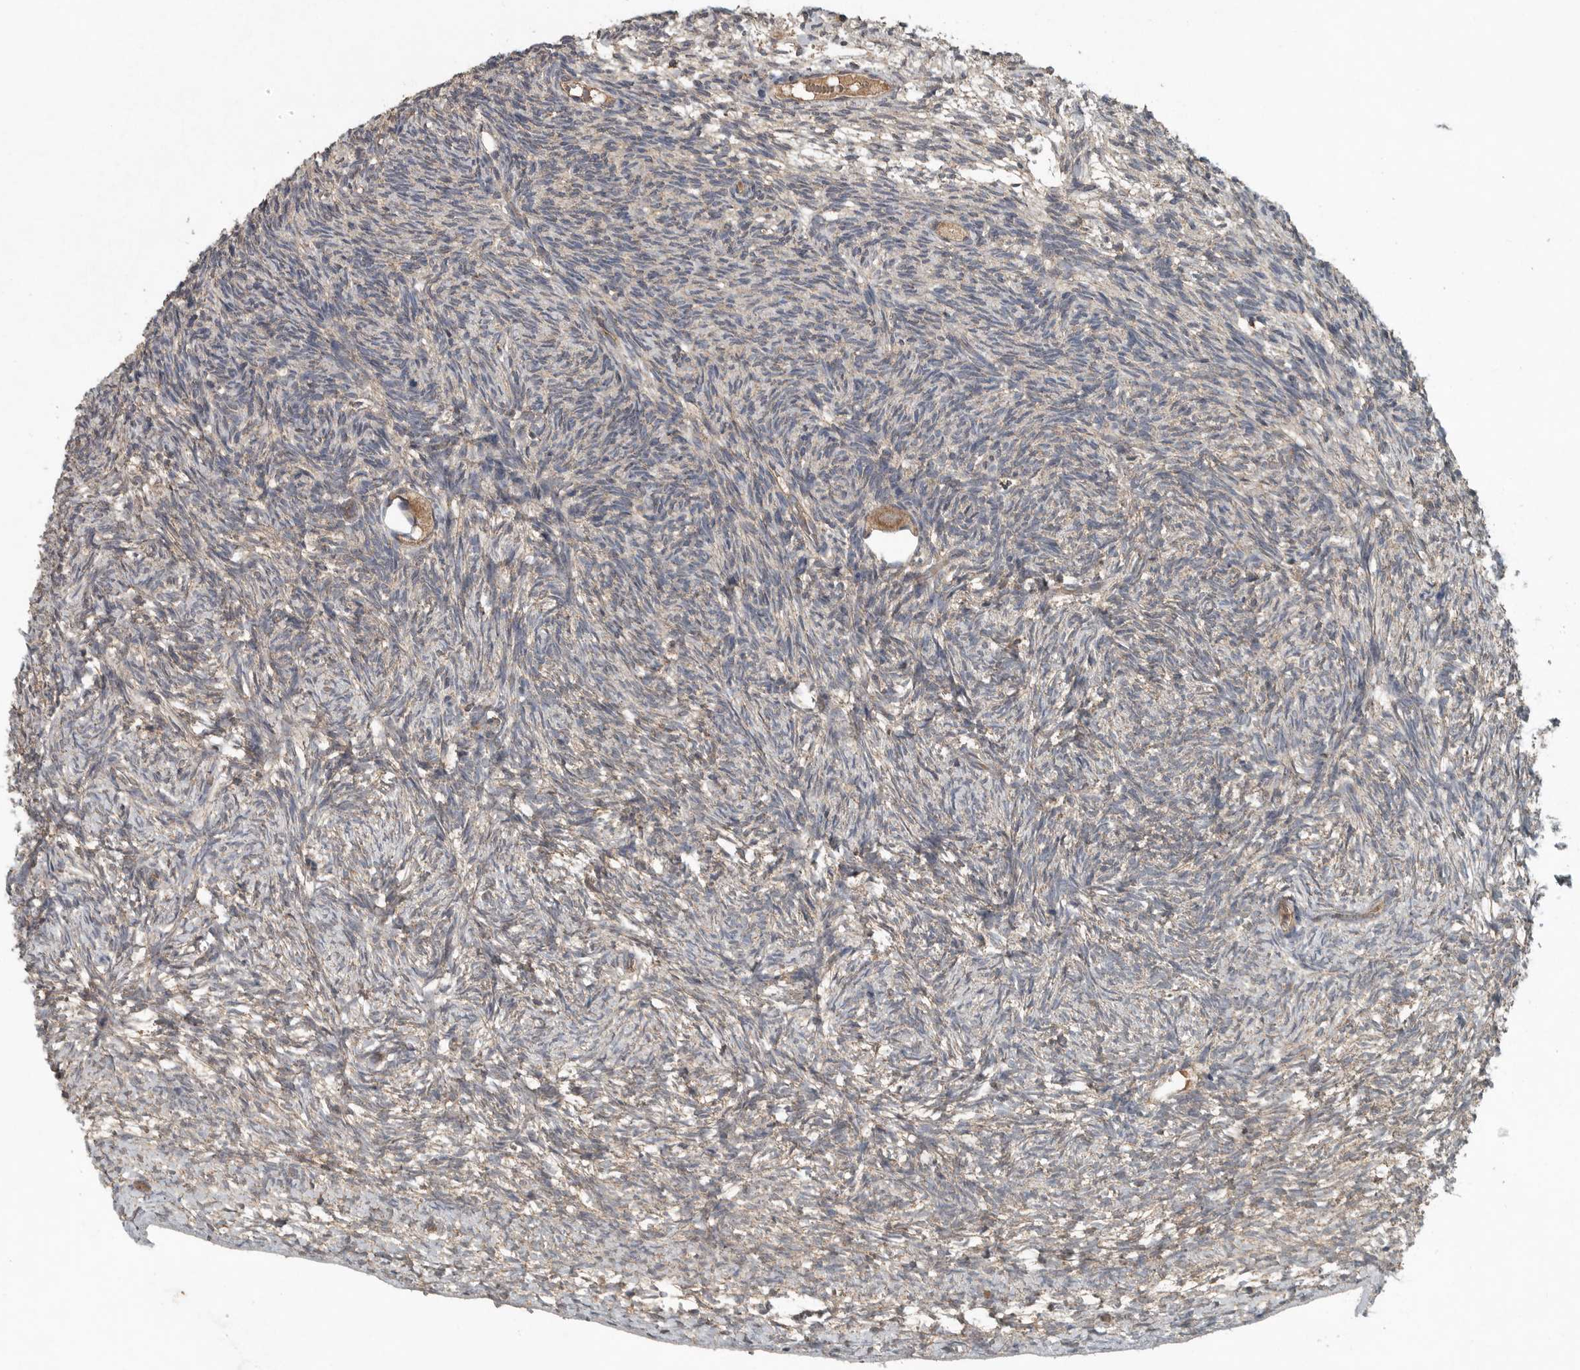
{"staining": {"intensity": "moderate", "quantity": ">75%", "location": "cytoplasmic/membranous"}, "tissue": "ovary", "cell_type": "Follicle cells", "image_type": "normal", "snomed": [{"axis": "morphology", "description": "Normal tissue, NOS"}, {"axis": "topography", "description": "Ovary"}], "caption": "Immunohistochemical staining of unremarkable ovary demonstrates moderate cytoplasmic/membranous protein positivity in about >75% of follicle cells. The staining is performed using DAB (3,3'-diaminobenzidine) brown chromogen to label protein expression. The nuclei are counter-stained blue using hematoxylin.", "gene": "IL6ST", "patient": {"sex": "female", "age": 34}}